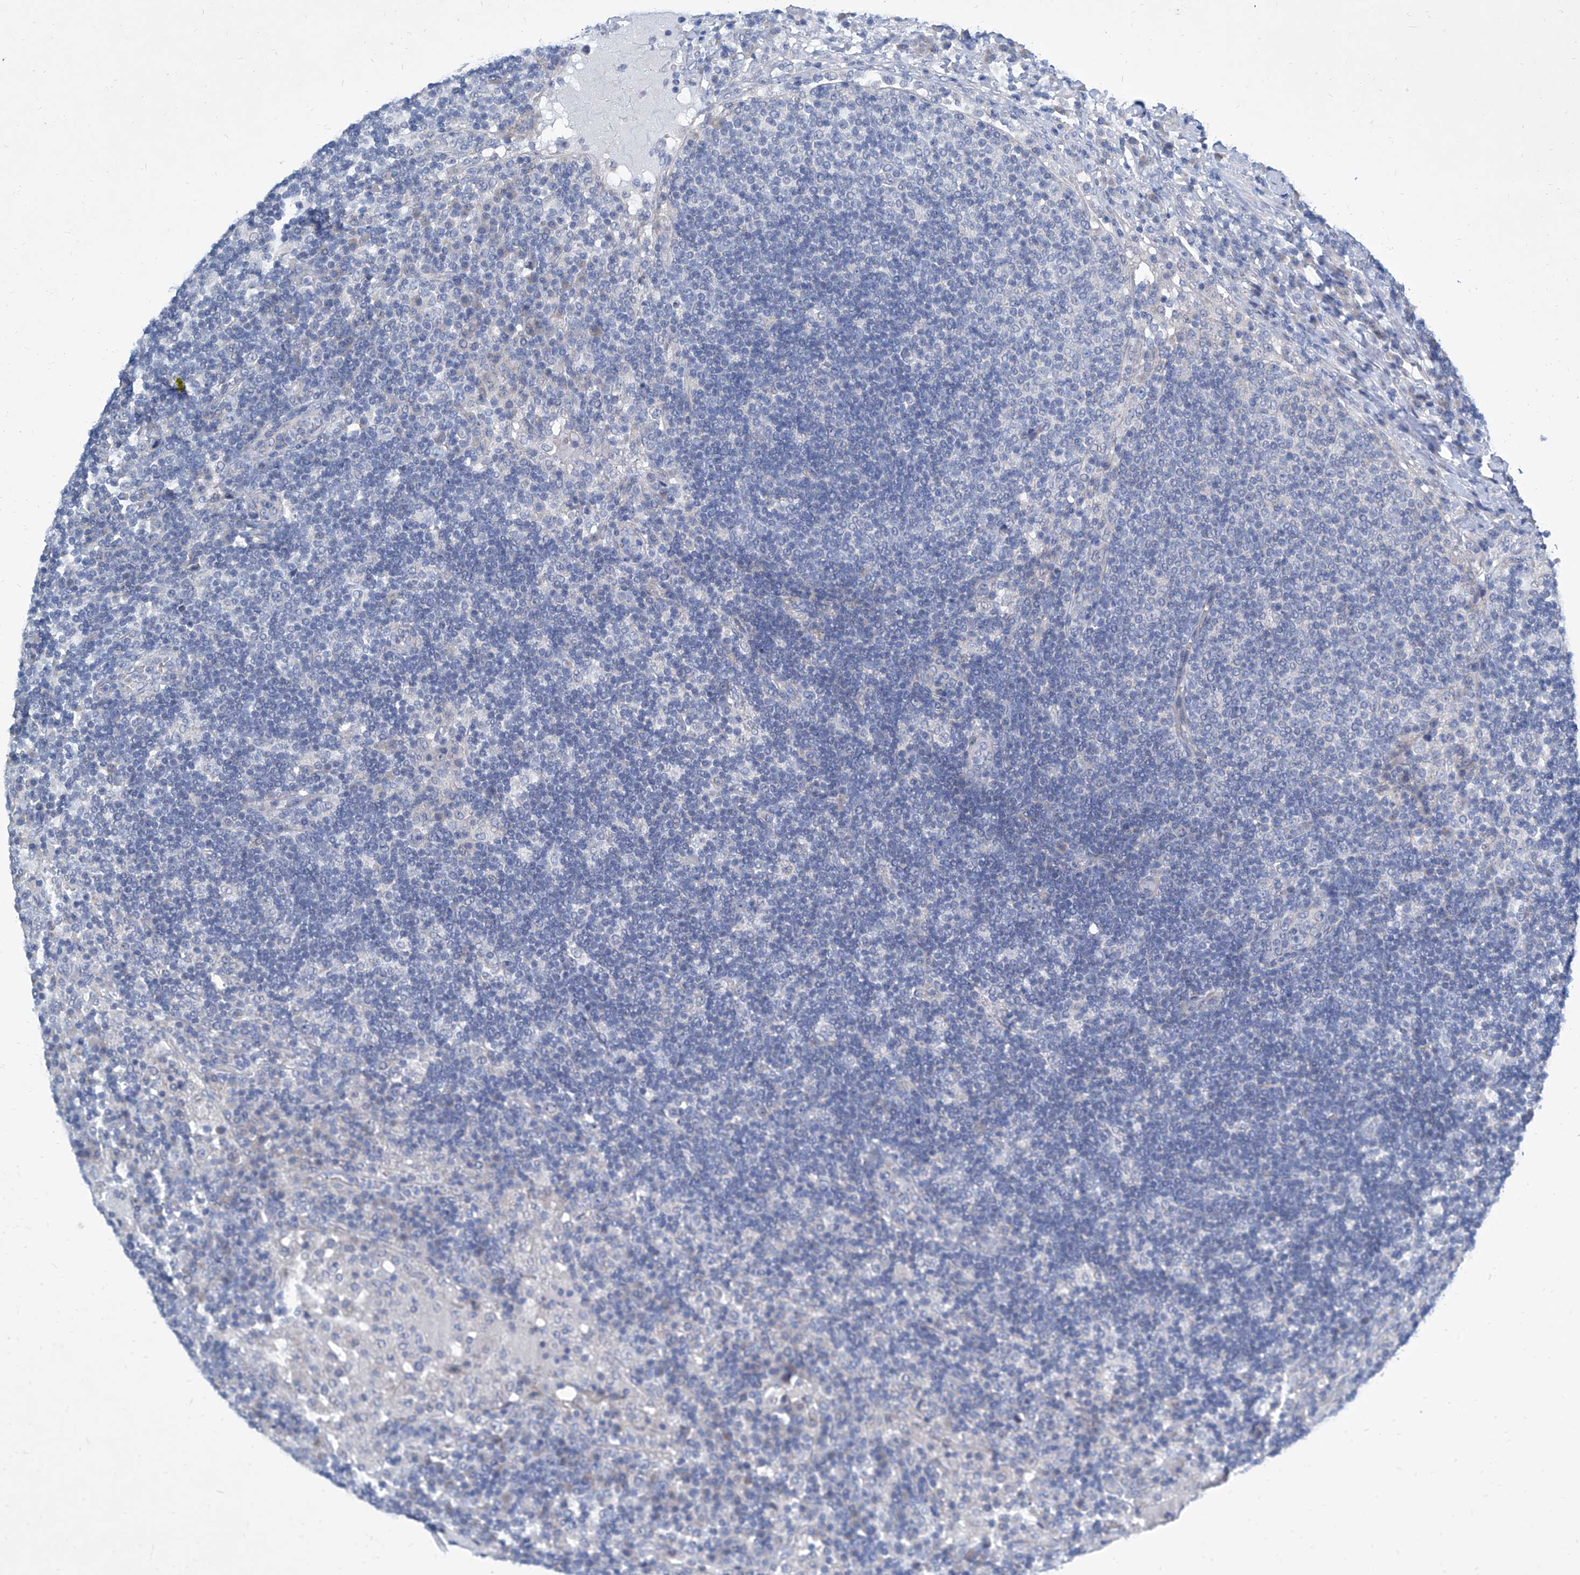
{"staining": {"intensity": "negative", "quantity": "none", "location": "none"}, "tissue": "lymph node", "cell_type": "Germinal center cells", "image_type": "normal", "snomed": [{"axis": "morphology", "description": "Normal tissue, NOS"}, {"axis": "topography", "description": "Lymph node"}], "caption": "IHC of benign lymph node demonstrates no positivity in germinal center cells. (DAB (3,3'-diaminobenzidine) IHC, high magnification).", "gene": "ZNF519", "patient": {"sex": "female", "age": 53}}